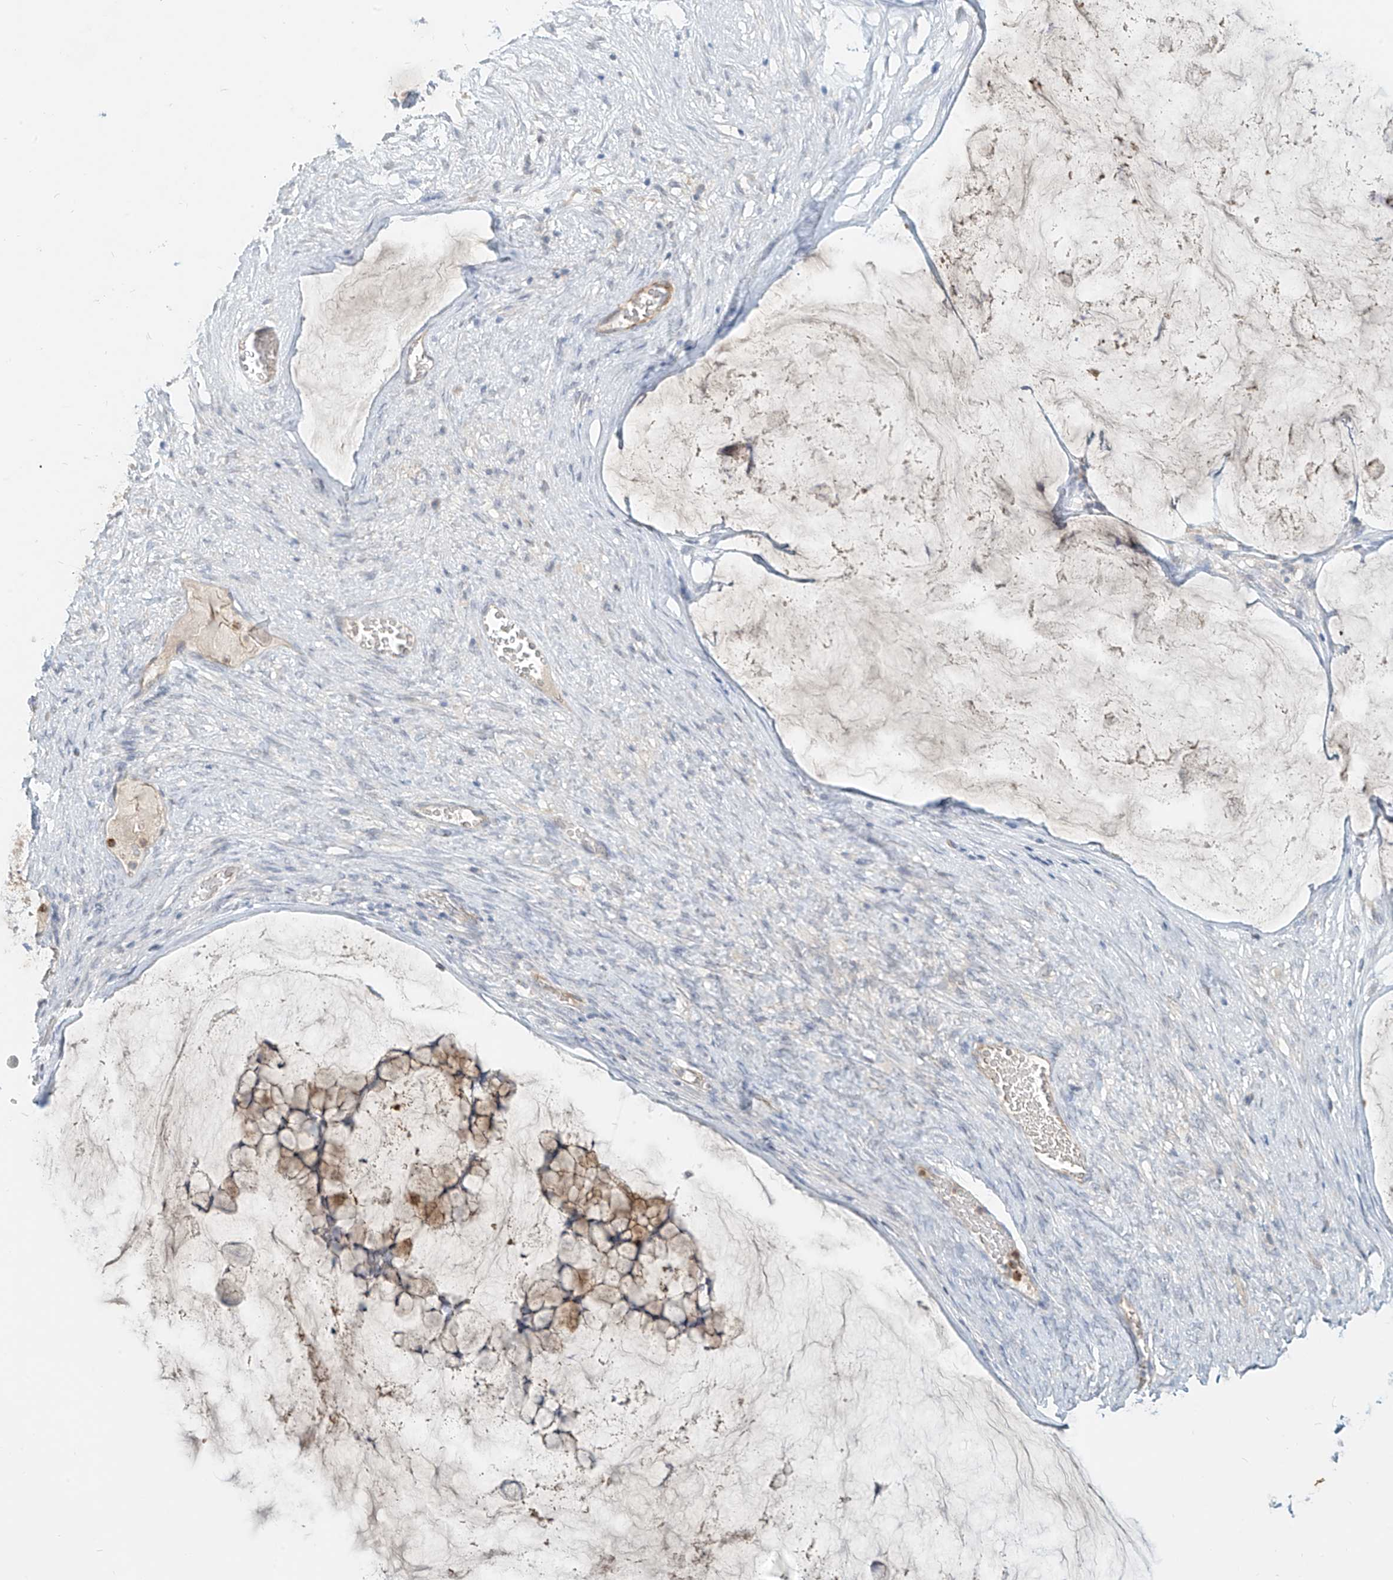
{"staining": {"intensity": "weak", "quantity": "25%-75%", "location": "cytoplasmic/membranous"}, "tissue": "ovarian cancer", "cell_type": "Tumor cells", "image_type": "cancer", "snomed": [{"axis": "morphology", "description": "Cystadenocarcinoma, mucinous, NOS"}, {"axis": "topography", "description": "Ovary"}], "caption": "Ovarian mucinous cystadenocarcinoma stained with immunohistochemistry exhibits weak cytoplasmic/membranous staining in approximately 25%-75% of tumor cells.", "gene": "C2orf42", "patient": {"sex": "female", "age": 42}}